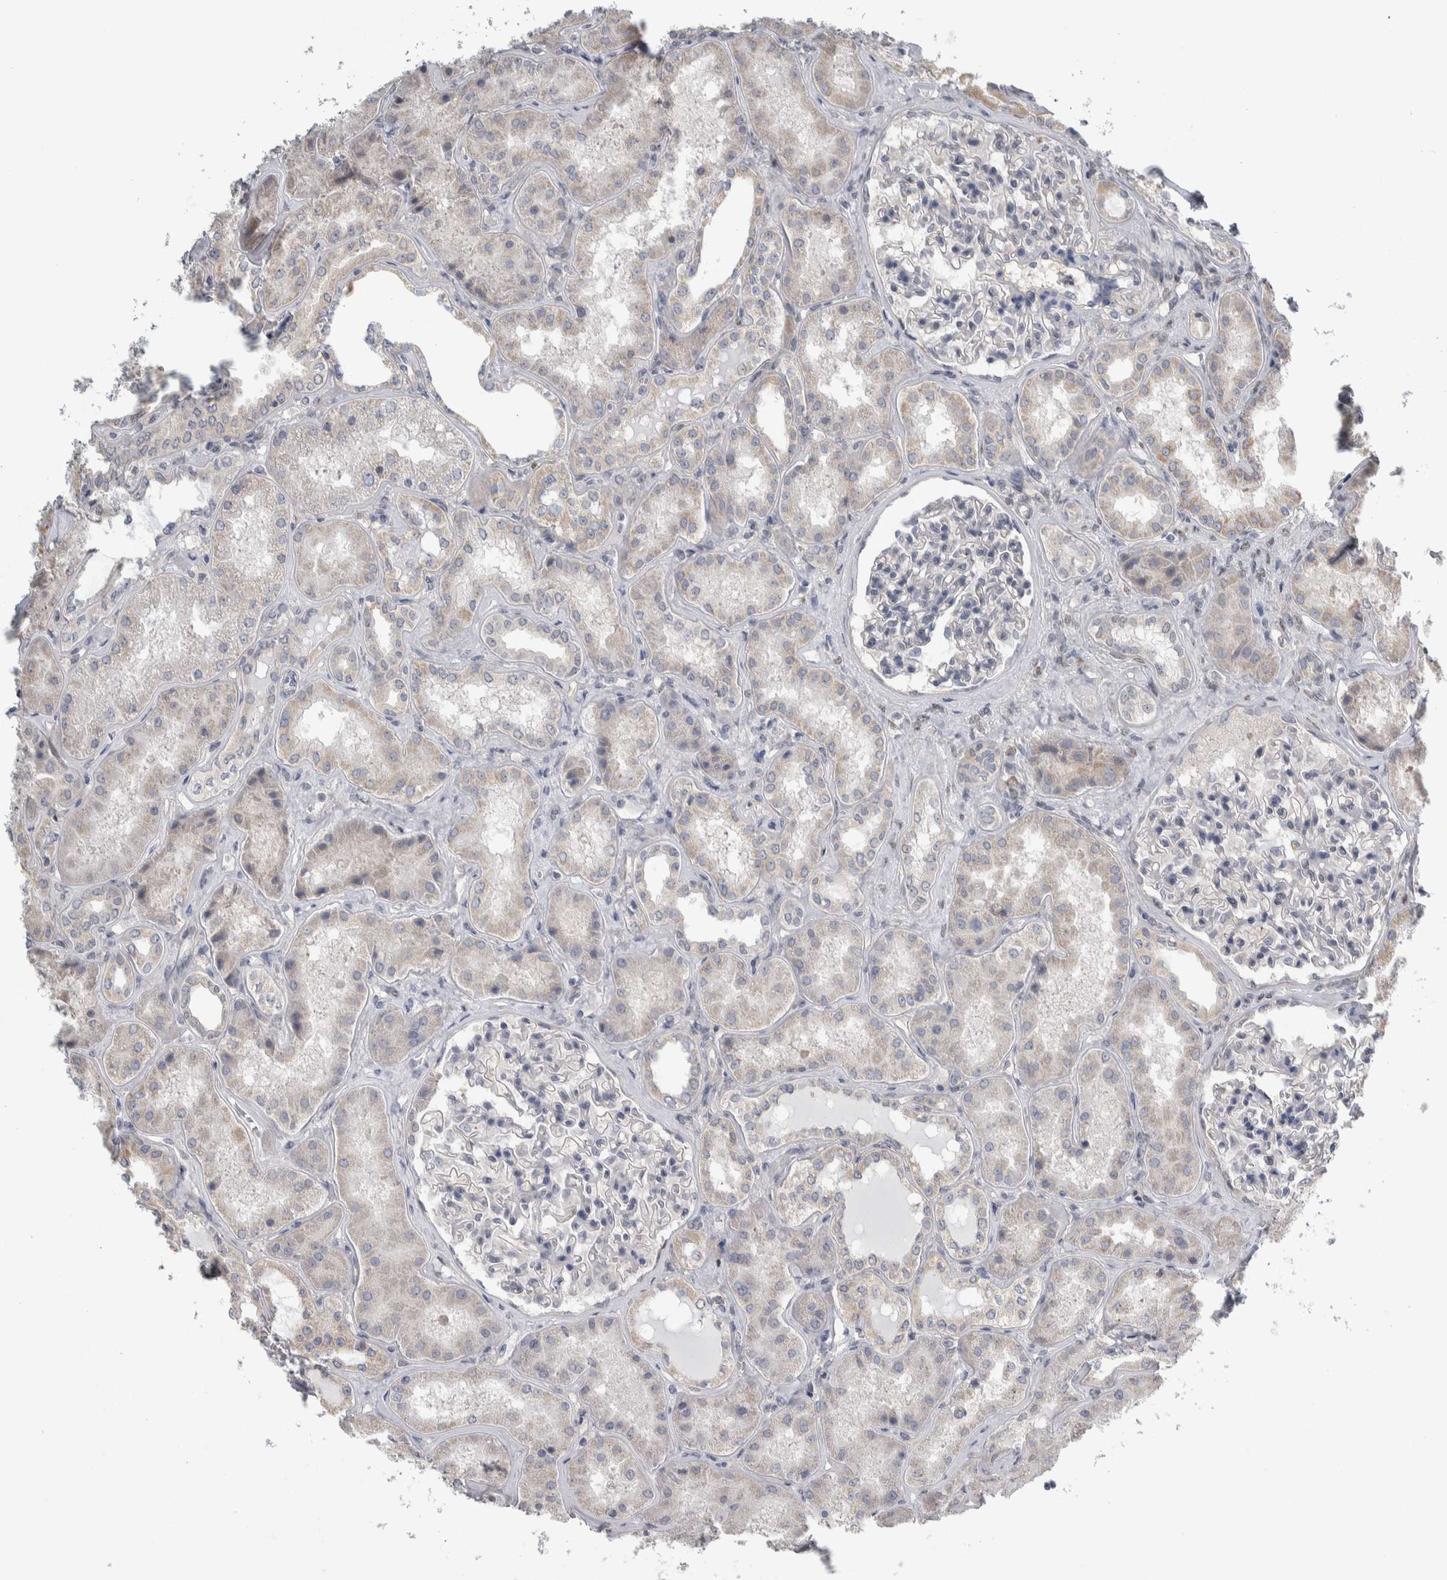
{"staining": {"intensity": "negative", "quantity": "none", "location": "none"}, "tissue": "kidney", "cell_type": "Cells in glomeruli", "image_type": "normal", "snomed": [{"axis": "morphology", "description": "Normal tissue, NOS"}, {"axis": "topography", "description": "Kidney"}], "caption": "The immunohistochemistry image has no significant expression in cells in glomeruli of kidney.", "gene": "TAX1BP1", "patient": {"sex": "female", "age": 56}}